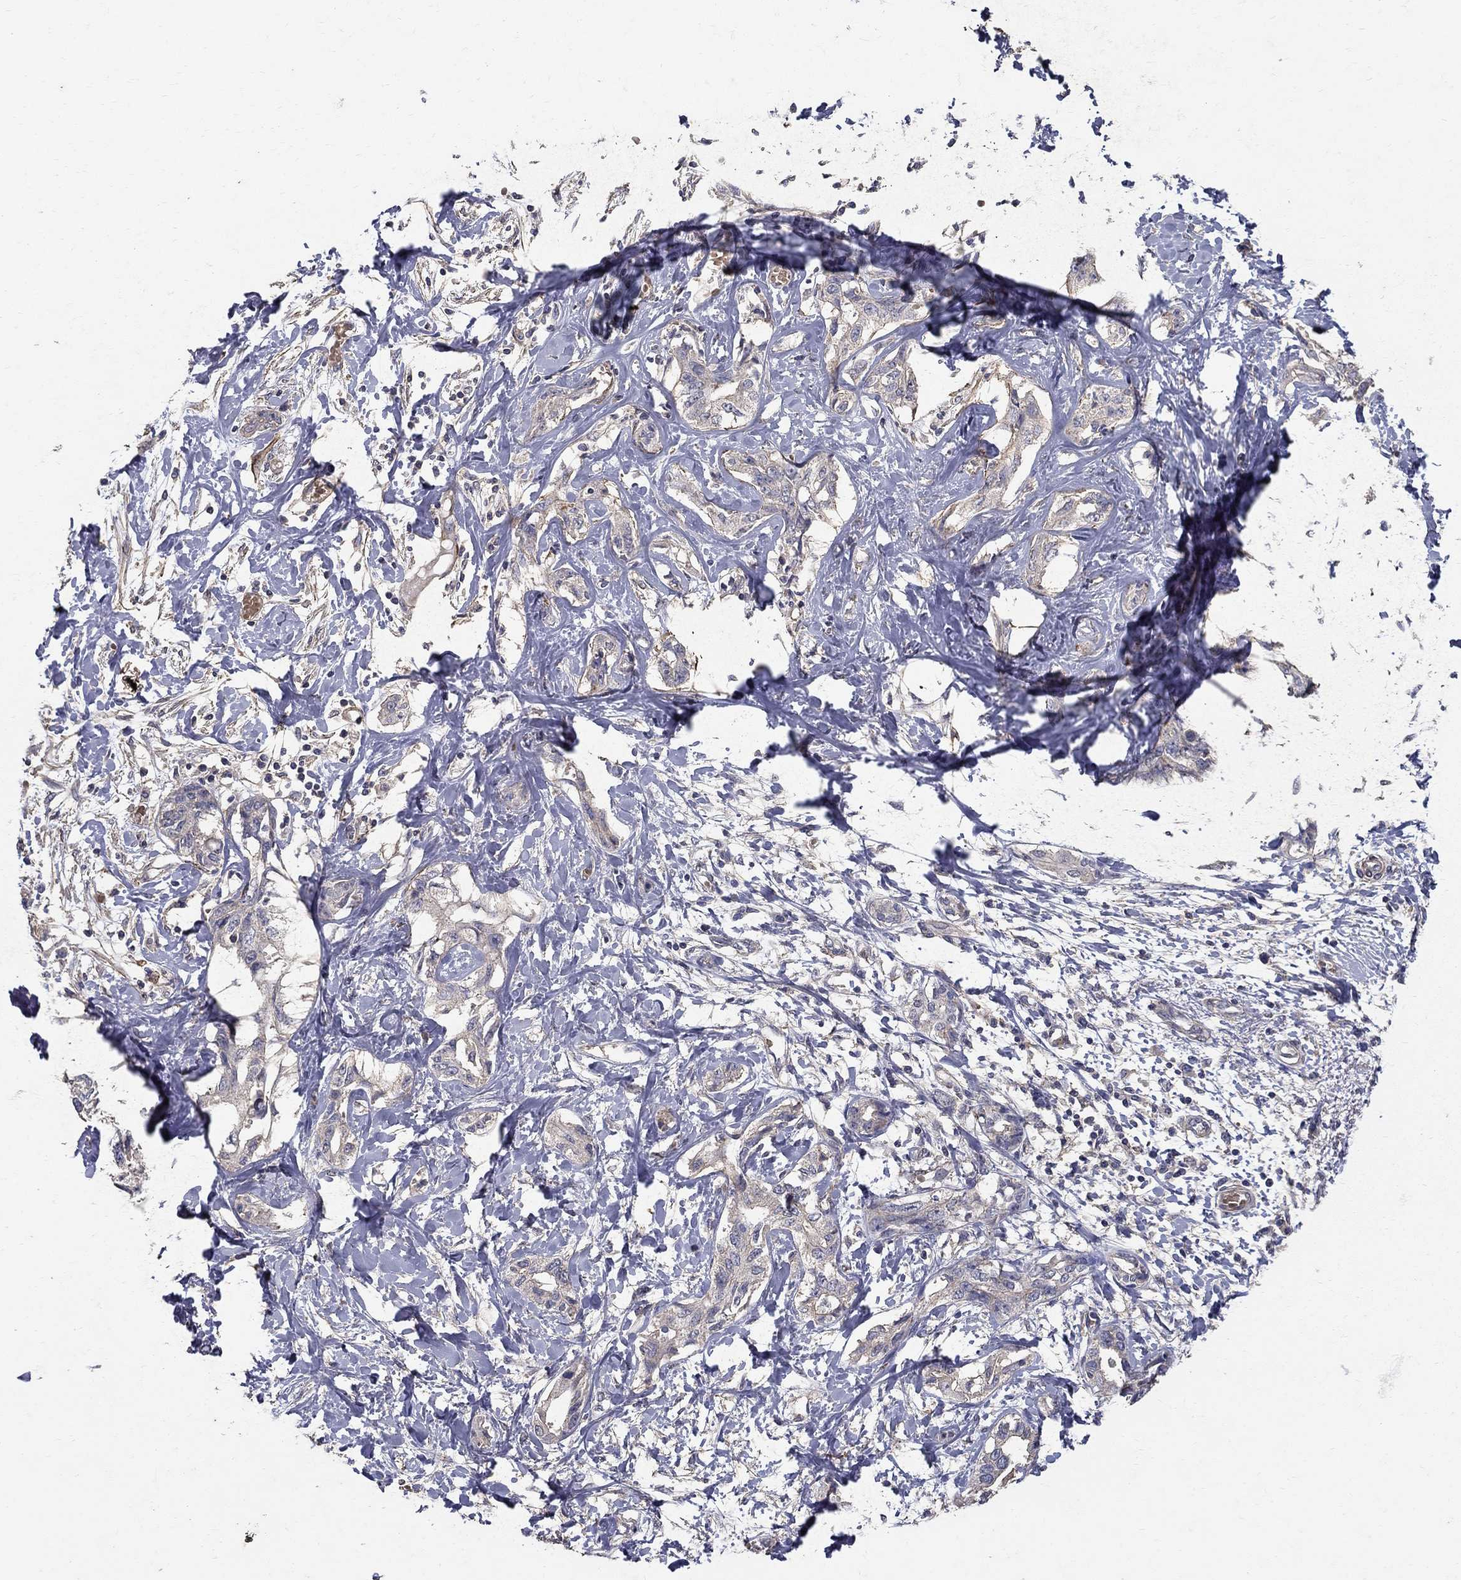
{"staining": {"intensity": "negative", "quantity": "none", "location": "none"}, "tissue": "liver cancer", "cell_type": "Tumor cells", "image_type": "cancer", "snomed": [{"axis": "morphology", "description": "Cholangiocarcinoma"}, {"axis": "topography", "description": "Liver"}], "caption": "Tumor cells are negative for protein expression in human liver cholangiocarcinoma.", "gene": "MPP2", "patient": {"sex": "male", "age": 59}}